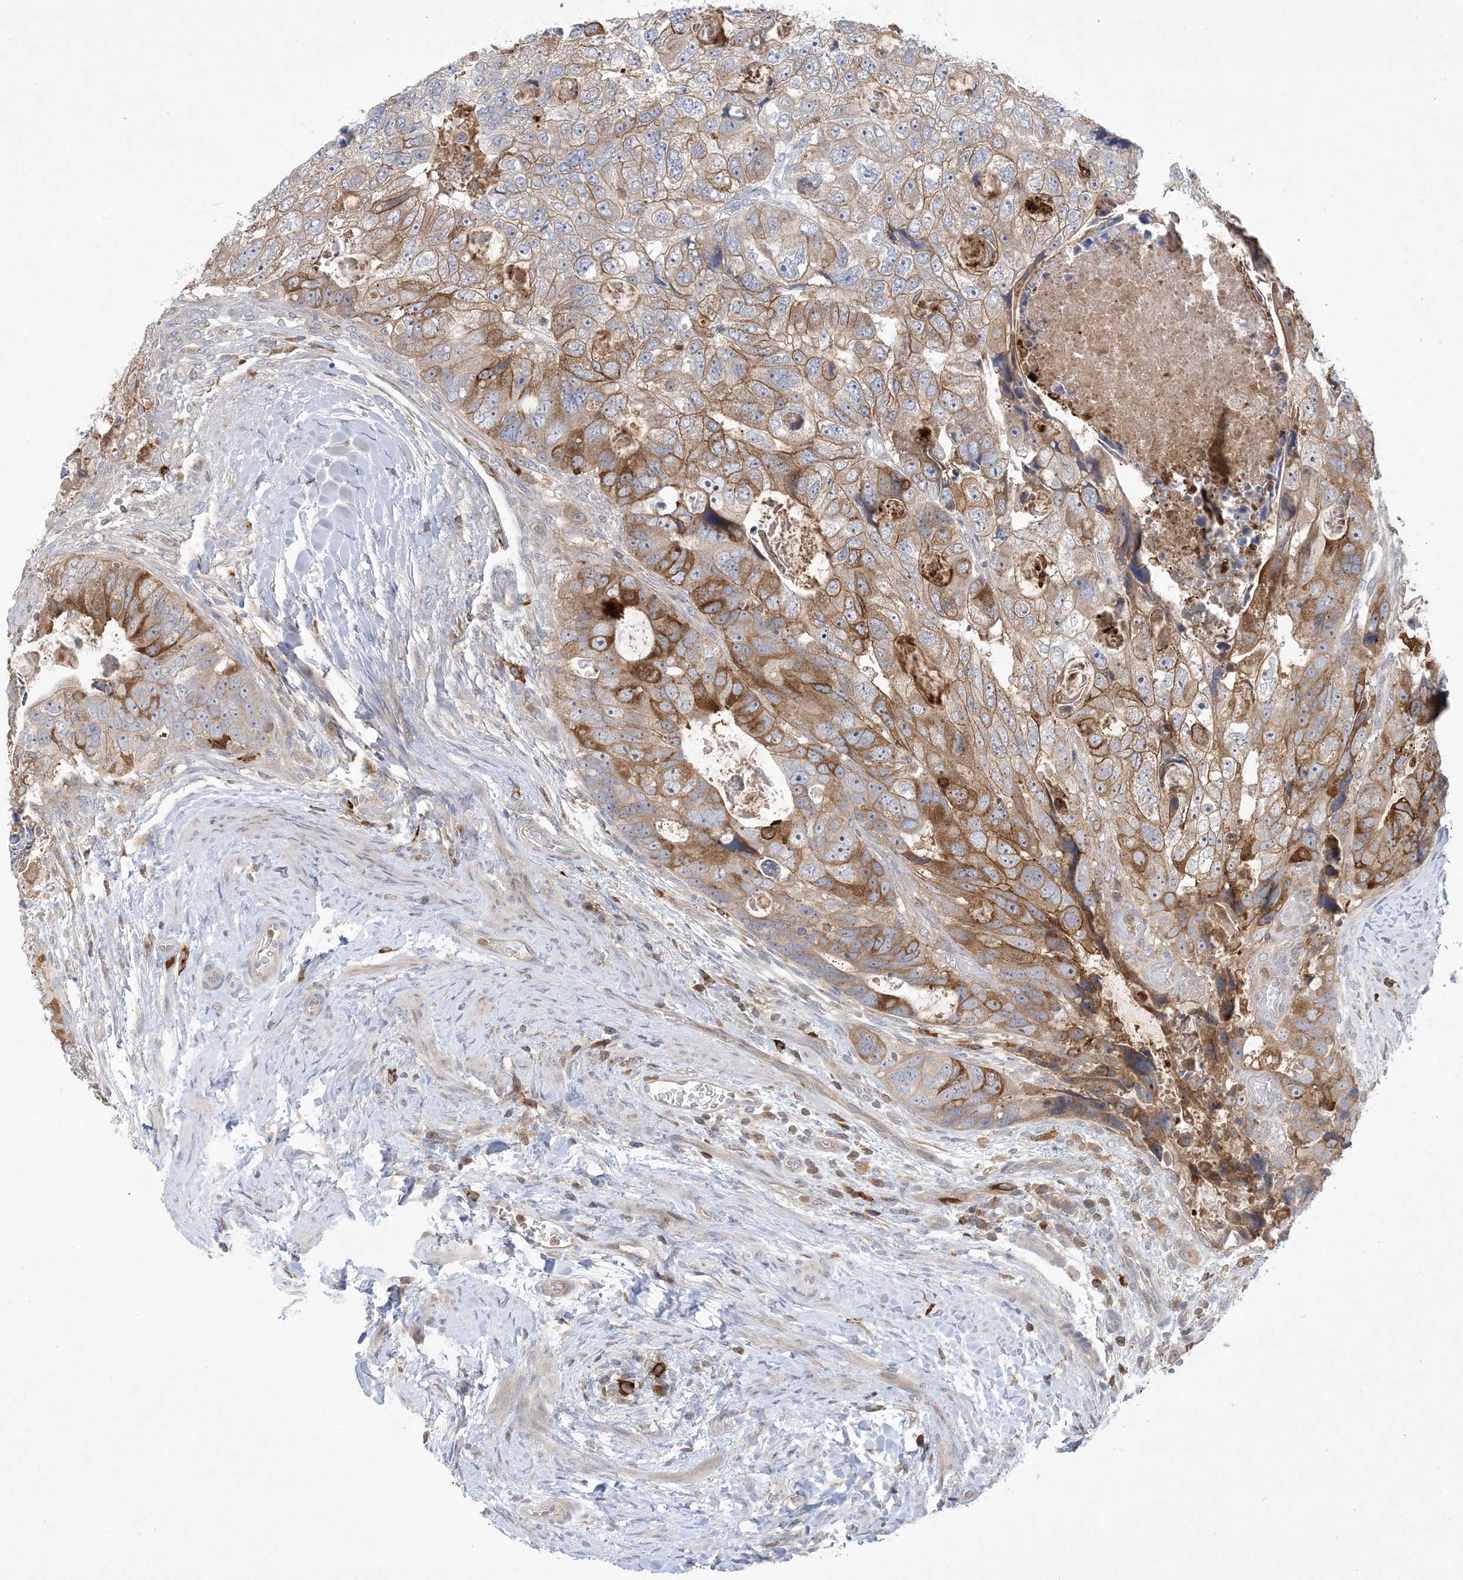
{"staining": {"intensity": "moderate", "quantity": ">75%", "location": "cytoplasmic/membranous"}, "tissue": "colorectal cancer", "cell_type": "Tumor cells", "image_type": "cancer", "snomed": [{"axis": "morphology", "description": "Adenocarcinoma, NOS"}, {"axis": "topography", "description": "Rectum"}], "caption": "Immunohistochemical staining of adenocarcinoma (colorectal) reveals medium levels of moderate cytoplasmic/membranous protein positivity in approximately >75% of tumor cells.", "gene": "AOC1", "patient": {"sex": "male", "age": 59}}